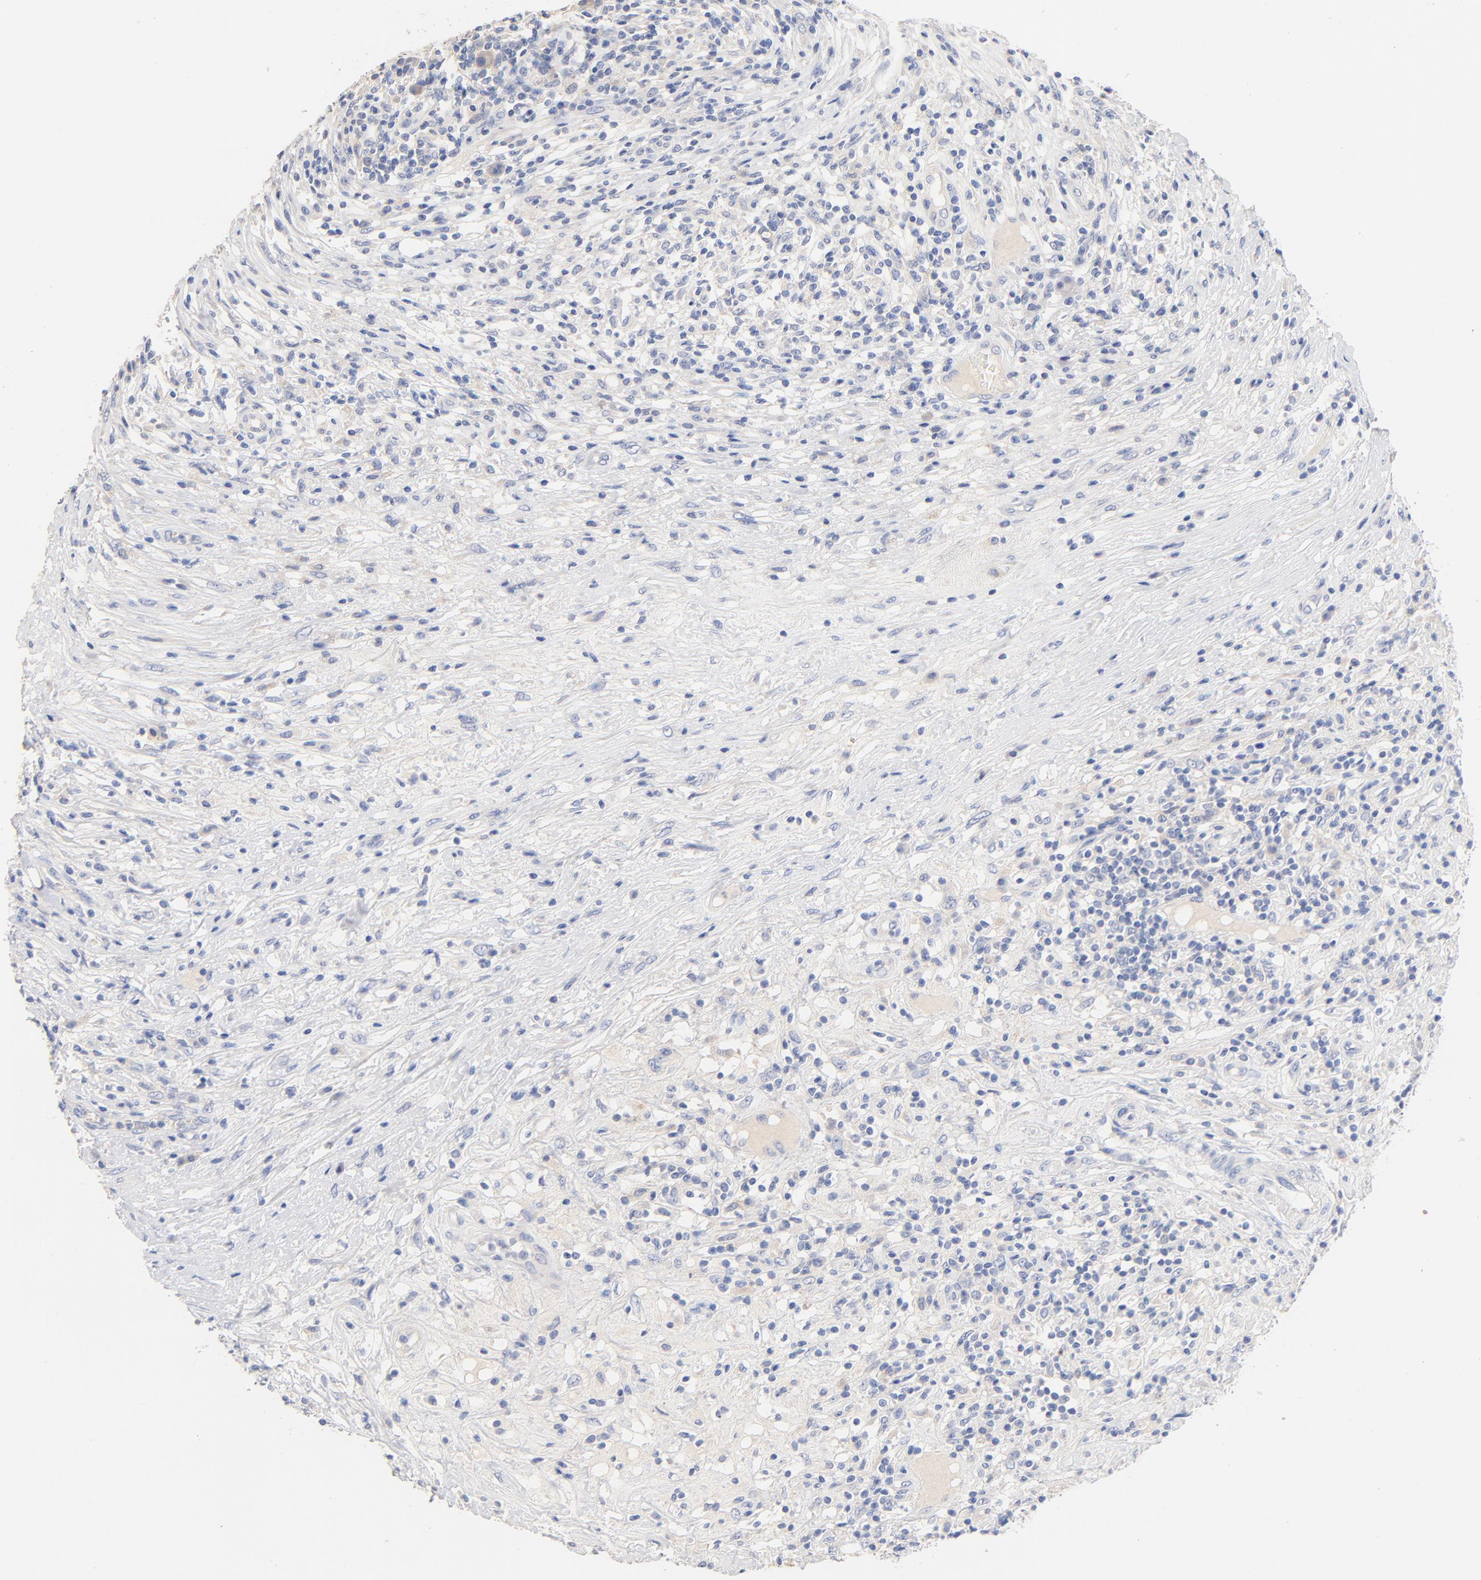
{"staining": {"intensity": "negative", "quantity": "none", "location": "none"}, "tissue": "lymphoma", "cell_type": "Tumor cells", "image_type": "cancer", "snomed": [{"axis": "morphology", "description": "Malignant lymphoma, non-Hodgkin's type, High grade"}, {"axis": "topography", "description": "Lymph node"}], "caption": "There is no significant expression in tumor cells of lymphoma.", "gene": "CPS1", "patient": {"sex": "female", "age": 84}}